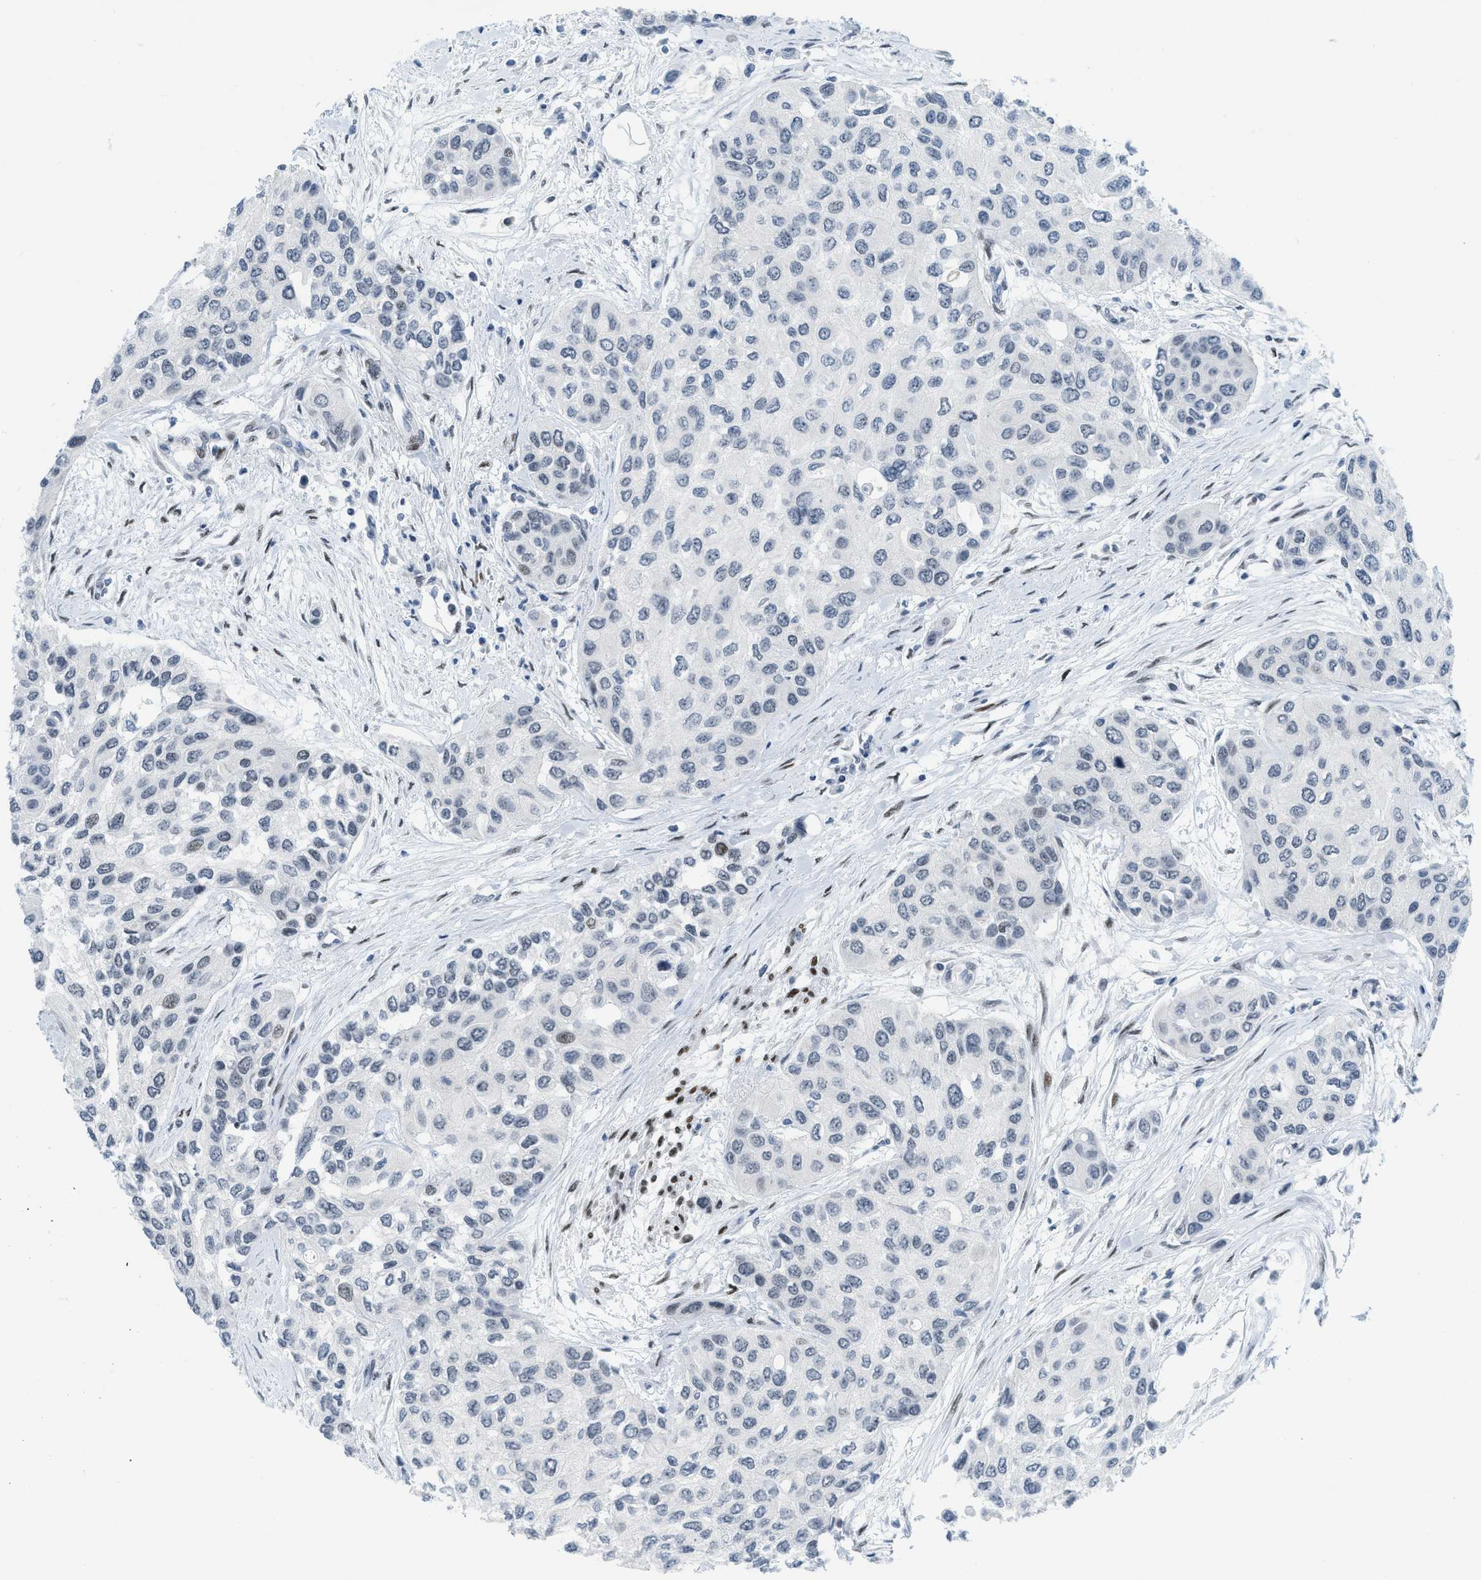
{"staining": {"intensity": "weak", "quantity": "<25%", "location": "nuclear"}, "tissue": "urothelial cancer", "cell_type": "Tumor cells", "image_type": "cancer", "snomed": [{"axis": "morphology", "description": "Urothelial carcinoma, High grade"}, {"axis": "topography", "description": "Urinary bladder"}], "caption": "DAB immunohistochemical staining of human high-grade urothelial carcinoma displays no significant positivity in tumor cells. (Stains: DAB (3,3'-diaminobenzidine) IHC with hematoxylin counter stain, Microscopy: brightfield microscopy at high magnification).", "gene": "PBX1", "patient": {"sex": "female", "age": 56}}